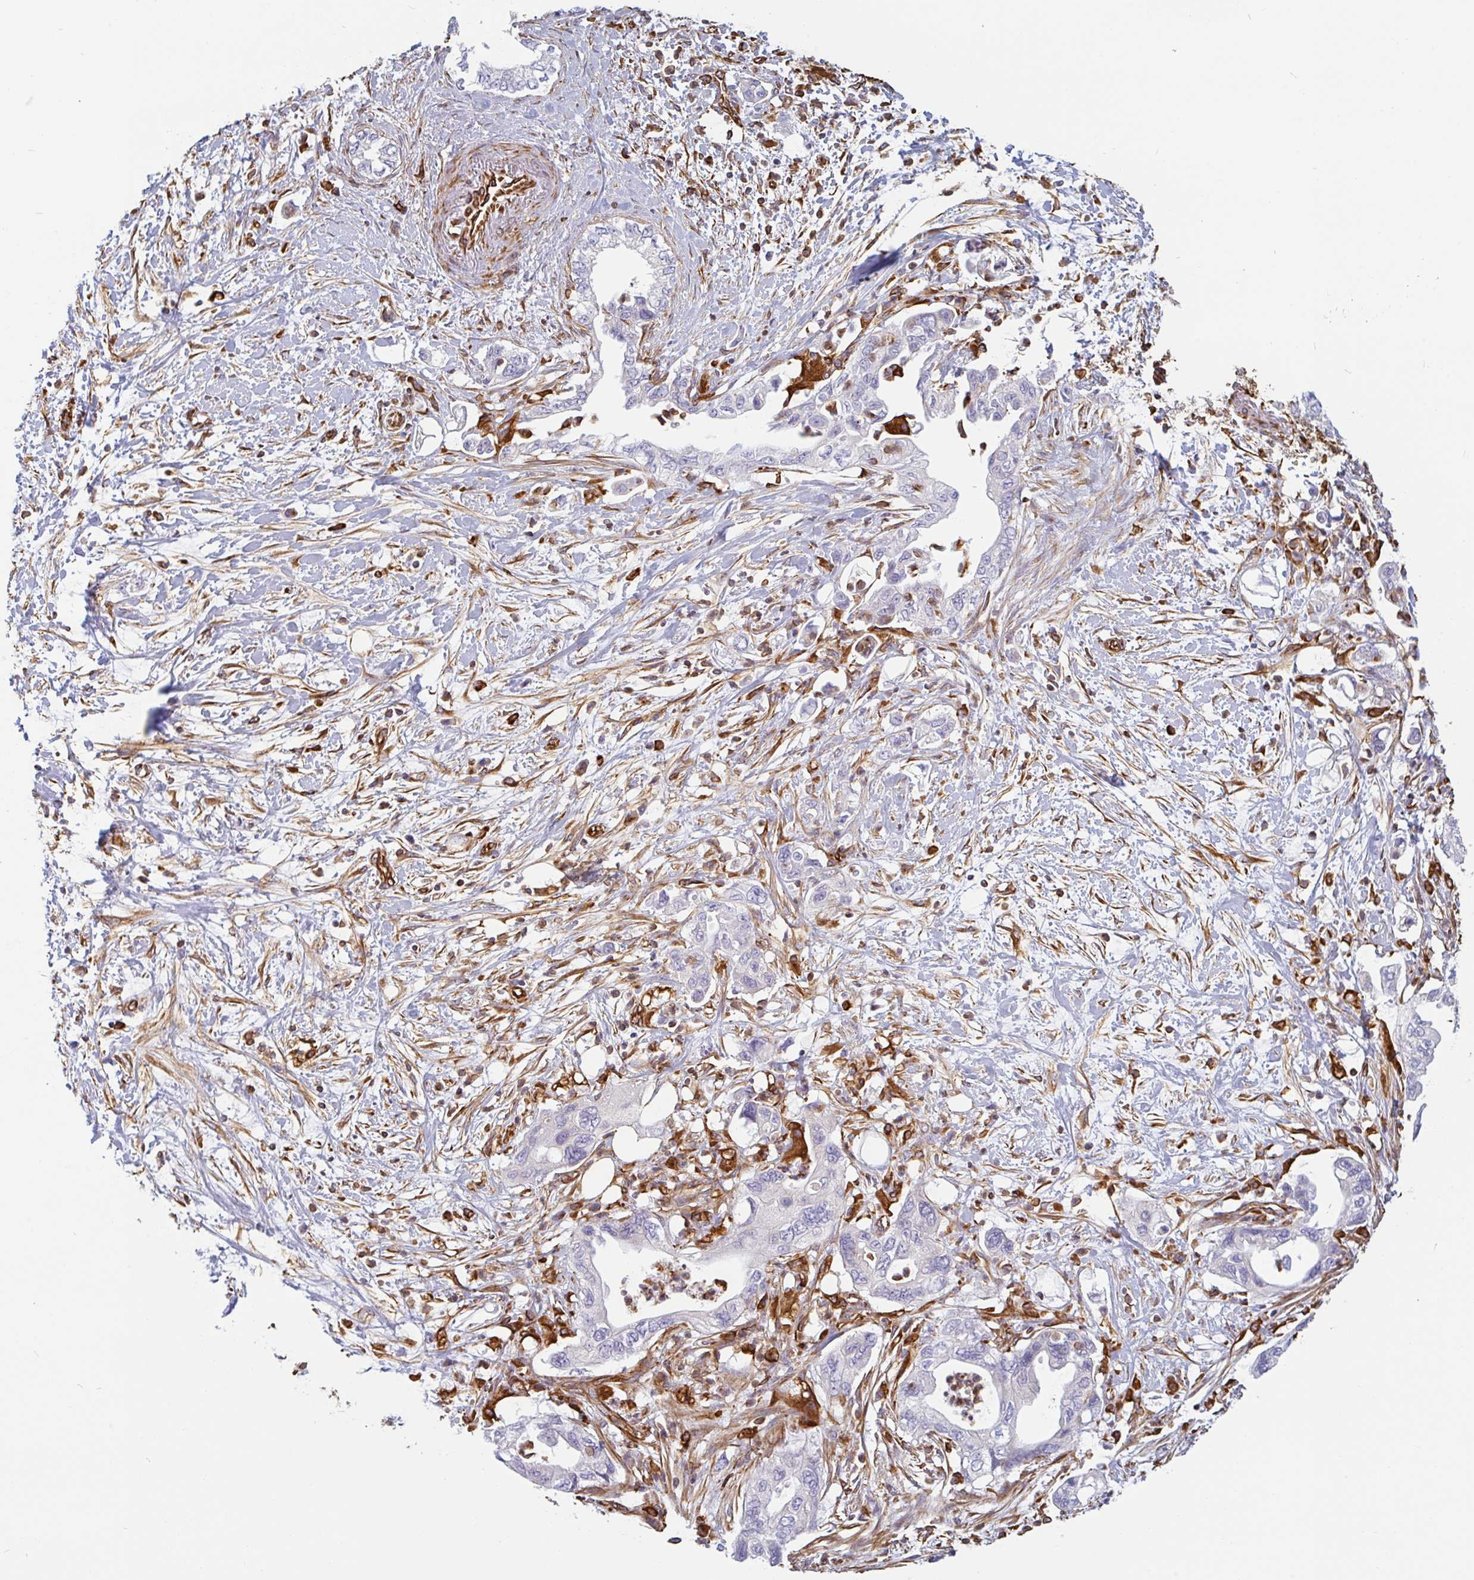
{"staining": {"intensity": "negative", "quantity": "none", "location": "none"}, "tissue": "pancreatic cancer", "cell_type": "Tumor cells", "image_type": "cancer", "snomed": [{"axis": "morphology", "description": "Adenocarcinoma, NOS"}, {"axis": "topography", "description": "Pancreas"}], "caption": "High magnification brightfield microscopy of pancreatic adenocarcinoma stained with DAB (3,3'-diaminobenzidine) (brown) and counterstained with hematoxylin (blue): tumor cells show no significant expression.", "gene": "PPFIA1", "patient": {"sex": "female", "age": 73}}